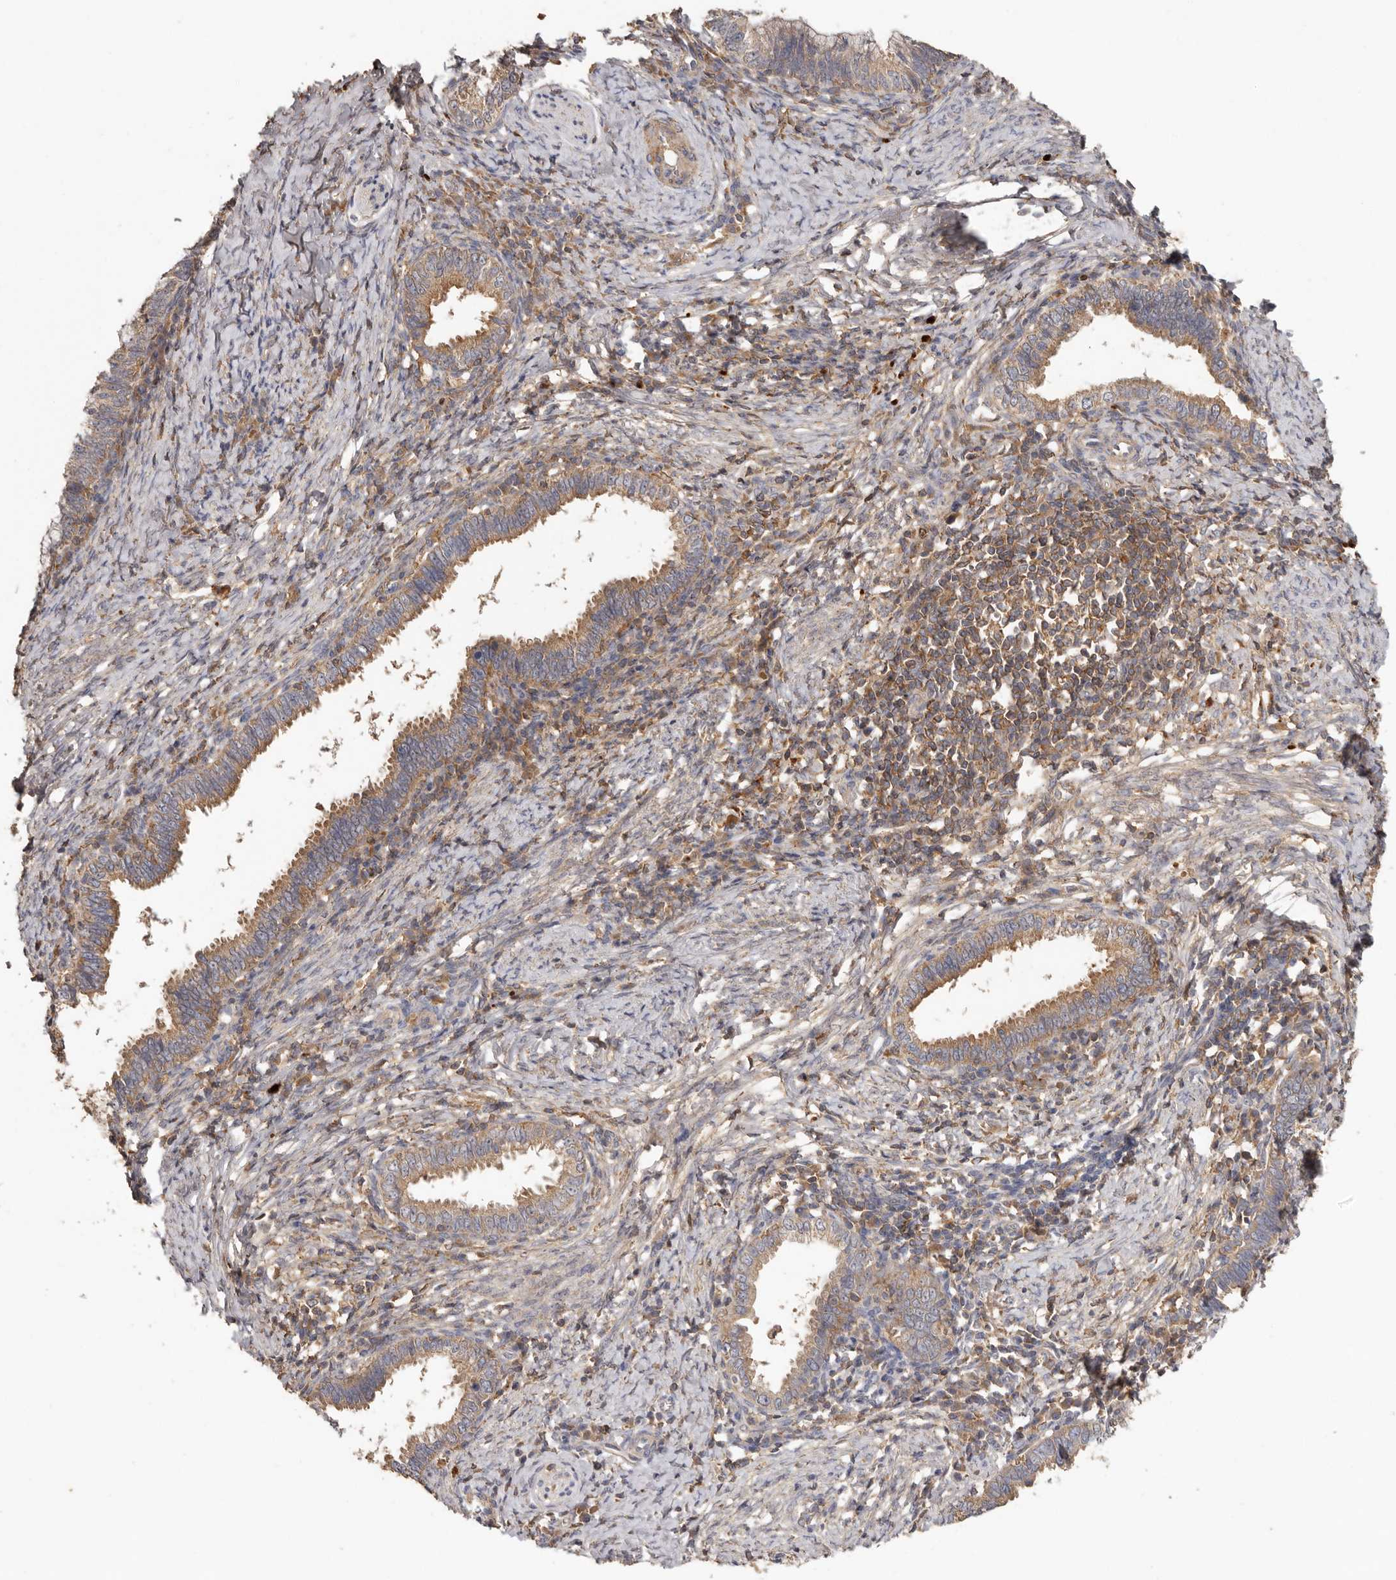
{"staining": {"intensity": "moderate", "quantity": ">75%", "location": "cytoplasmic/membranous"}, "tissue": "cervical cancer", "cell_type": "Tumor cells", "image_type": "cancer", "snomed": [{"axis": "morphology", "description": "Adenocarcinoma, NOS"}, {"axis": "topography", "description": "Cervix"}], "caption": "Protein positivity by IHC shows moderate cytoplasmic/membranous staining in approximately >75% of tumor cells in cervical cancer (adenocarcinoma).", "gene": "RWDD1", "patient": {"sex": "female", "age": 36}}